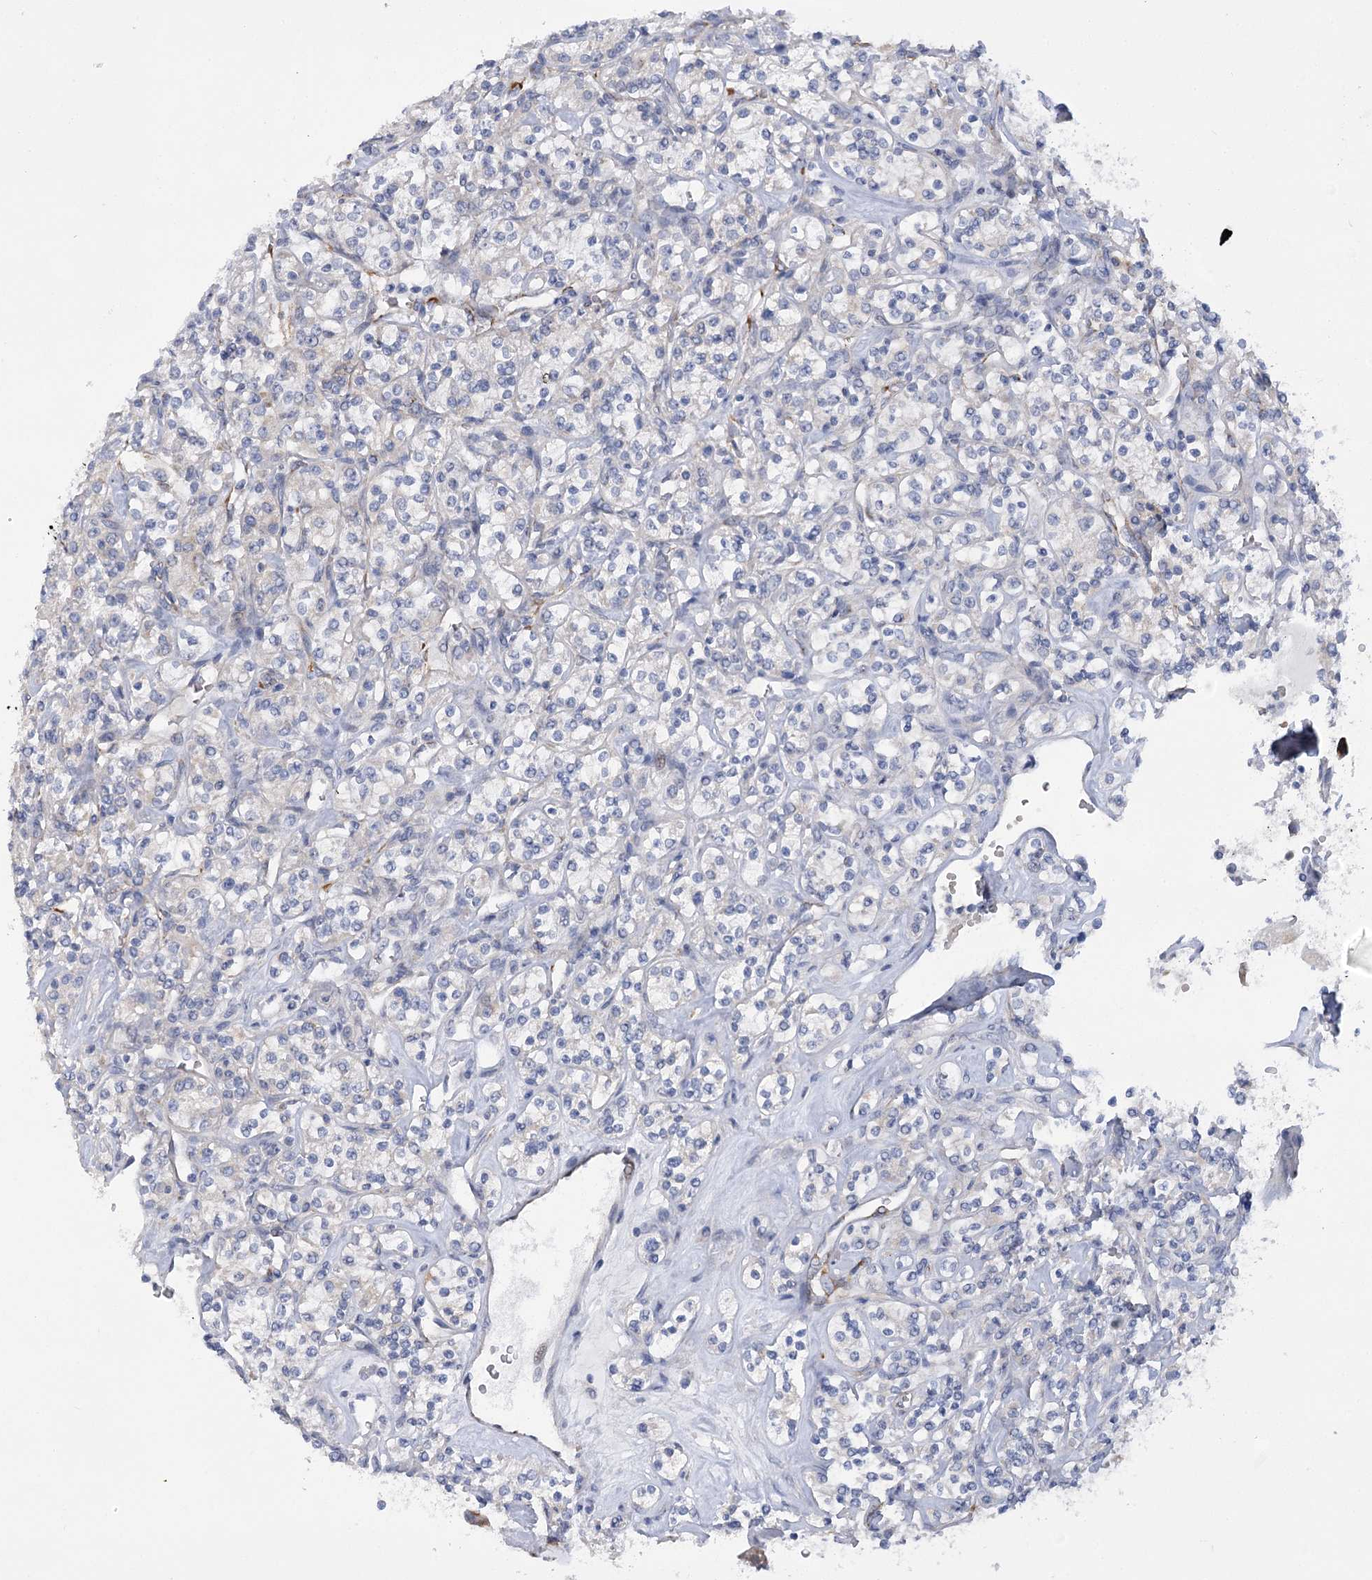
{"staining": {"intensity": "negative", "quantity": "none", "location": "none"}, "tissue": "renal cancer", "cell_type": "Tumor cells", "image_type": "cancer", "snomed": [{"axis": "morphology", "description": "Adenocarcinoma, NOS"}, {"axis": "topography", "description": "Kidney"}], "caption": "Immunohistochemistry histopathology image of renal cancer stained for a protein (brown), which displays no staining in tumor cells.", "gene": "DCUN1D1", "patient": {"sex": "male", "age": 77}}